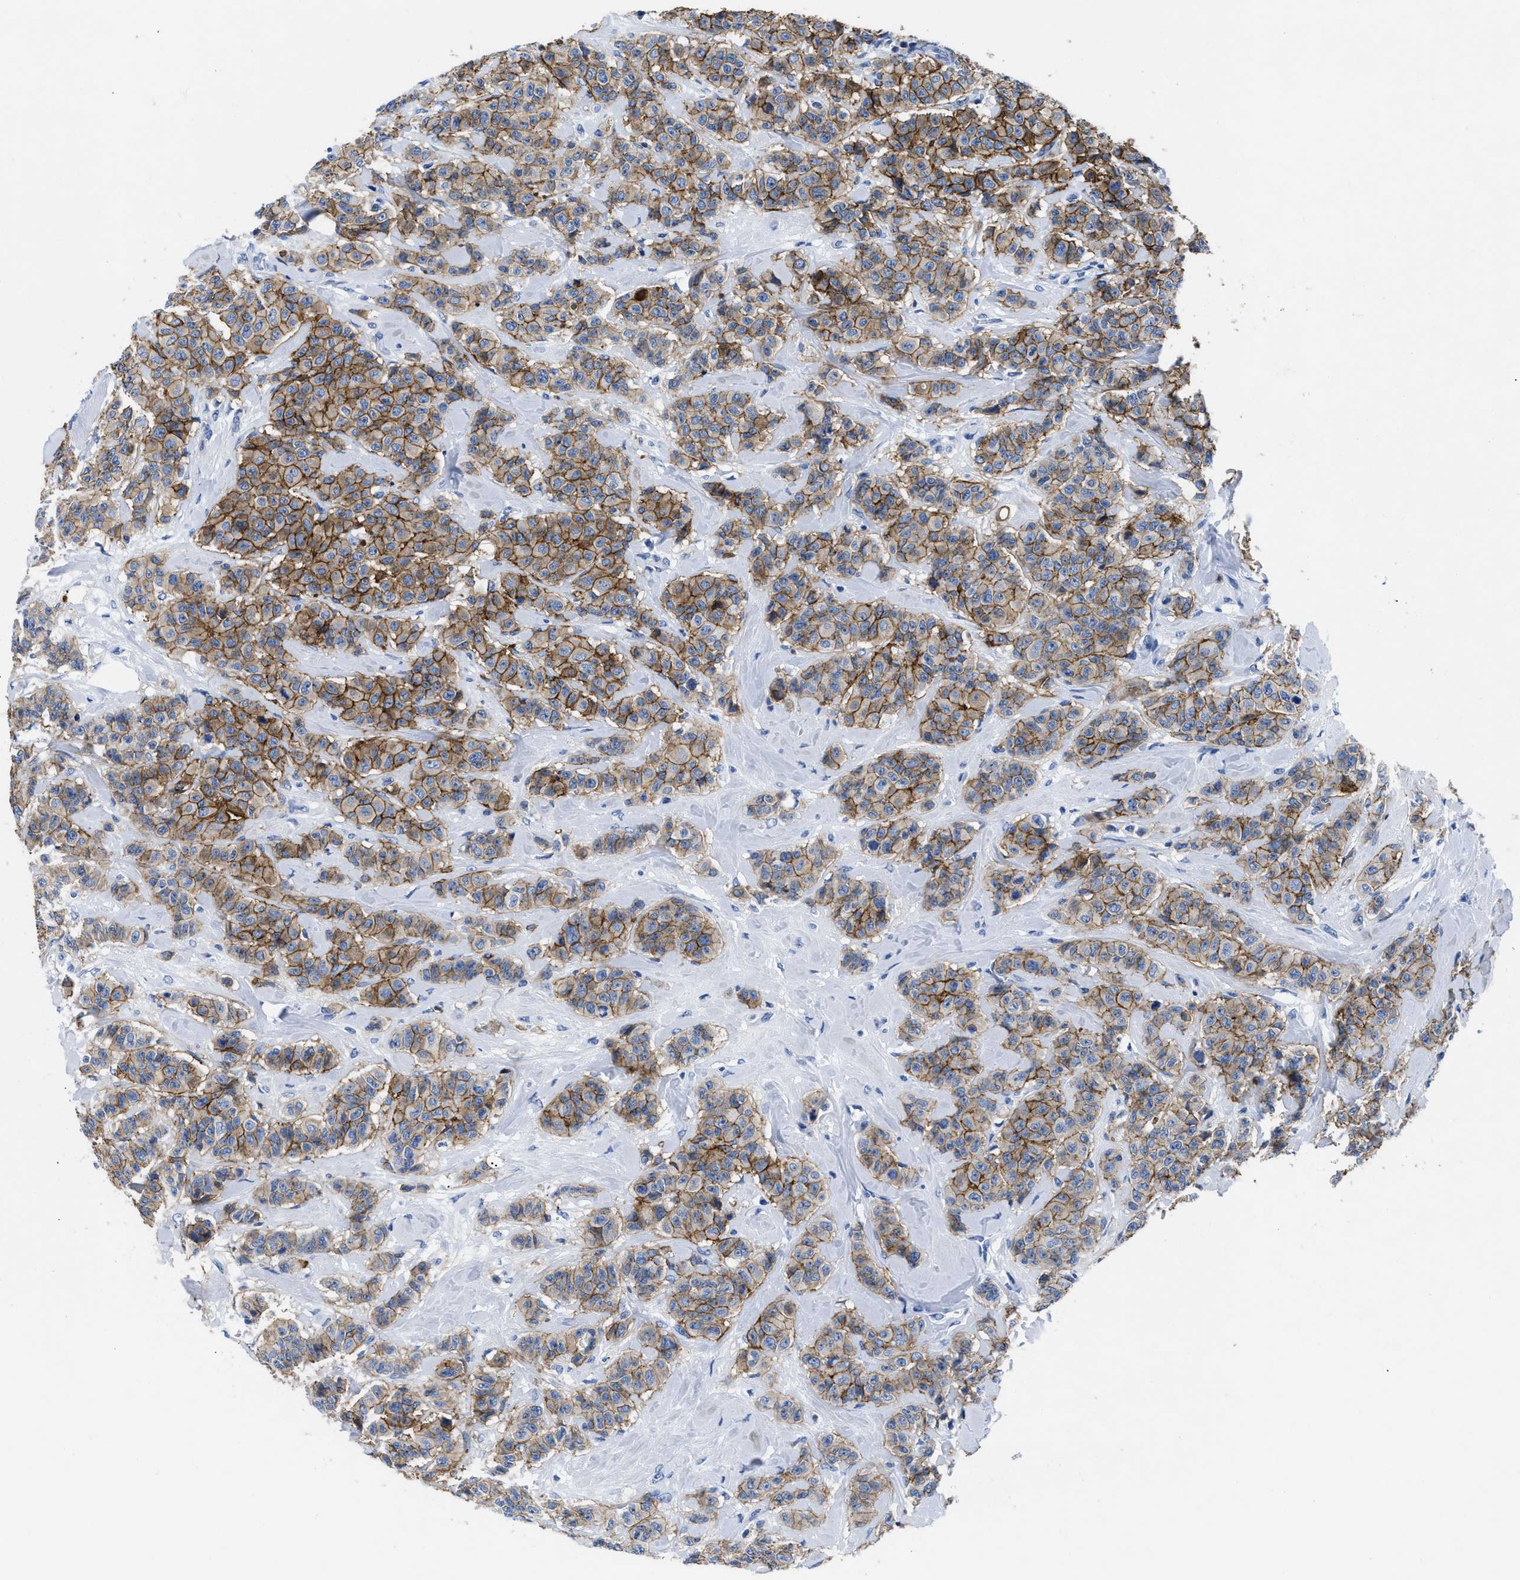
{"staining": {"intensity": "moderate", "quantity": ">75%", "location": "cytoplasmic/membranous"}, "tissue": "breast cancer", "cell_type": "Tumor cells", "image_type": "cancer", "snomed": [{"axis": "morphology", "description": "Normal tissue, NOS"}, {"axis": "morphology", "description": "Duct carcinoma"}, {"axis": "topography", "description": "Breast"}], "caption": "Tumor cells demonstrate medium levels of moderate cytoplasmic/membranous expression in about >75% of cells in invasive ductal carcinoma (breast).", "gene": "TMEM68", "patient": {"sex": "female", "age": 40}}